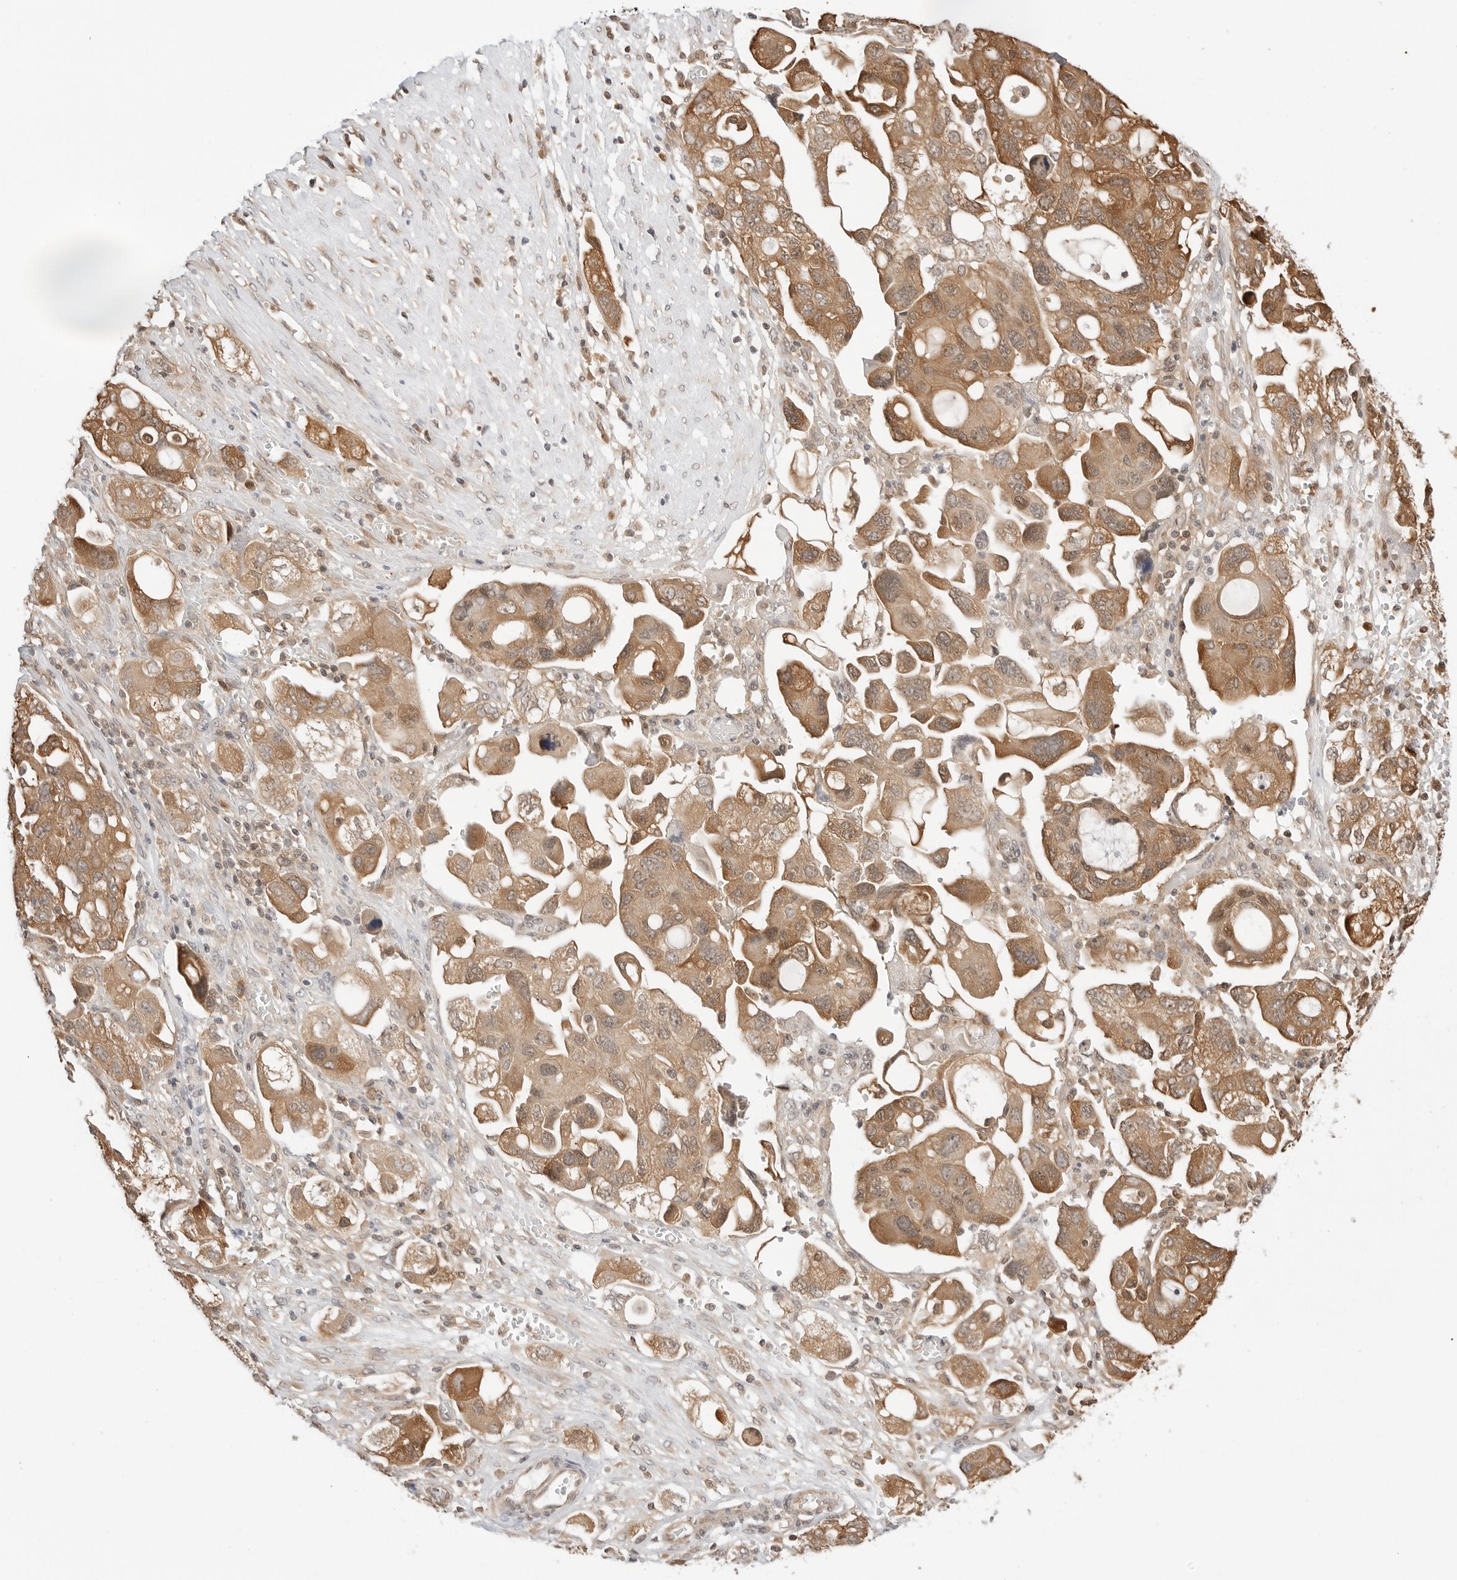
{"staining": {"intensity": "moderate", "quantity": ">75%", "location": "cytoplasmic/membranous"}, "tissue": "ovarian cancer", "cell_type": "Tumor cells", "image_type": "cancer", "snomed": [{"axis": "morphology", "description": "Carcinoma, NOS"}, {"axis": "morphology", "description": "Cystadenocarcinoma, serous, NOS"}, {"axis": "topography", "description": "Ovary"}], "caption": "Human carcinoma (ovarian) stained for a protein (brown) reveals moderate cytoplasmic/membranous positive positivity in about >75% of tumor cells.", "gene": "NUDC", "patient": {"sex": "female", "age": 69}}